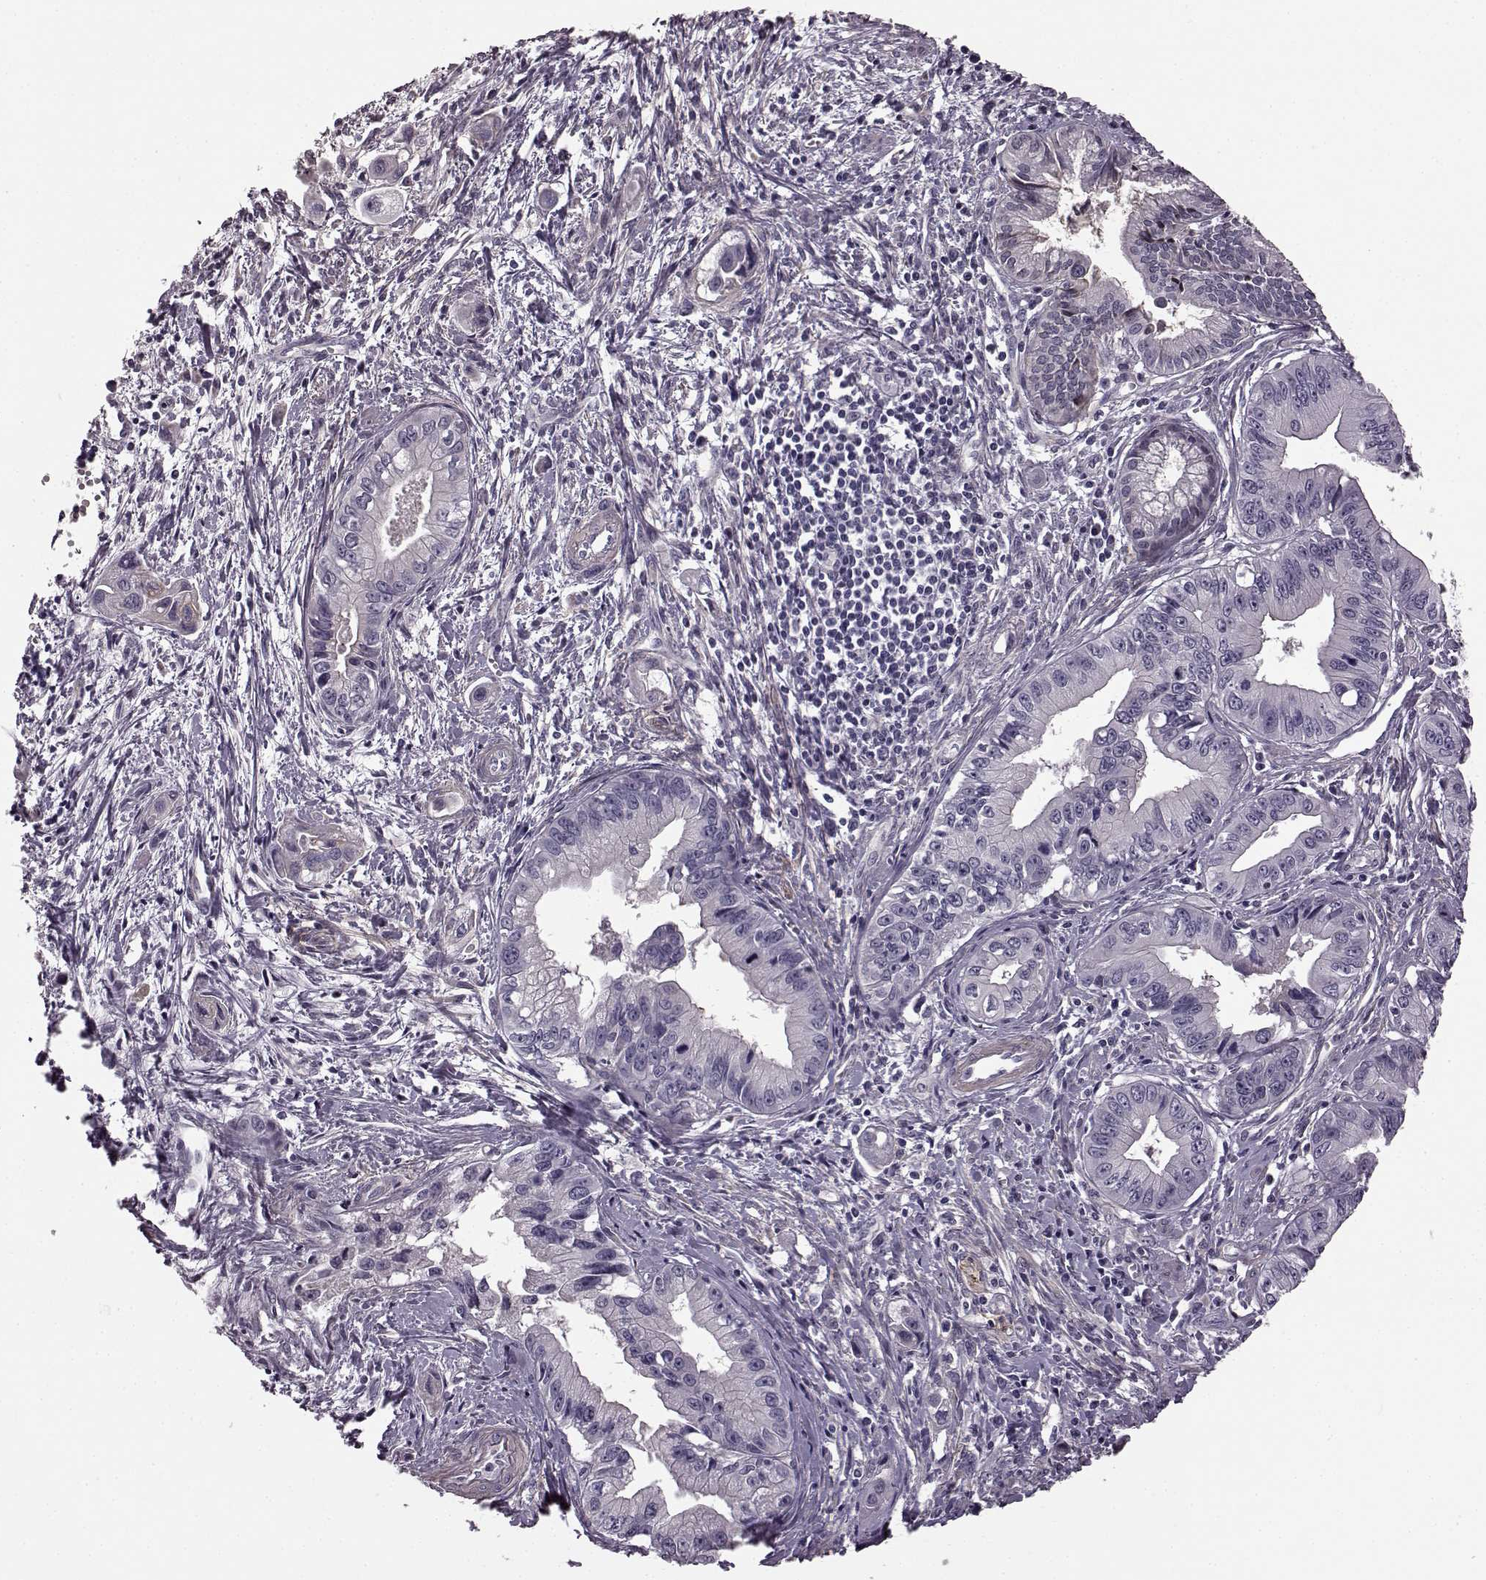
{"staining": {"intensity": "negative", "quantity": "none", "location": "none"}, "tissue": "pancreatic cancer", "cell_type": "Tumor cells", "image_type": "cancer", "snomed": [{"axis": "morphology", "description": "Adenocarcinoma, NOS"}, {"axis": "topography", "description": "Pancreas"}], "caption": "Immunohistochemistry (IHC) histopathology image of neoplastic tissue: pancreatic cancer (adenocarcinoma) stained with DAB demonstrates no significant protein staining in tumor cells. The staining was performed using DAB (3,3'-diaminobenzidine) to visualize the protein expression in brown, while the nuclei were stained in blue with hematoxylin (Magnification: 20x).", "gene": "GRK1", "patient": {"sex": "male", "age": 60}}